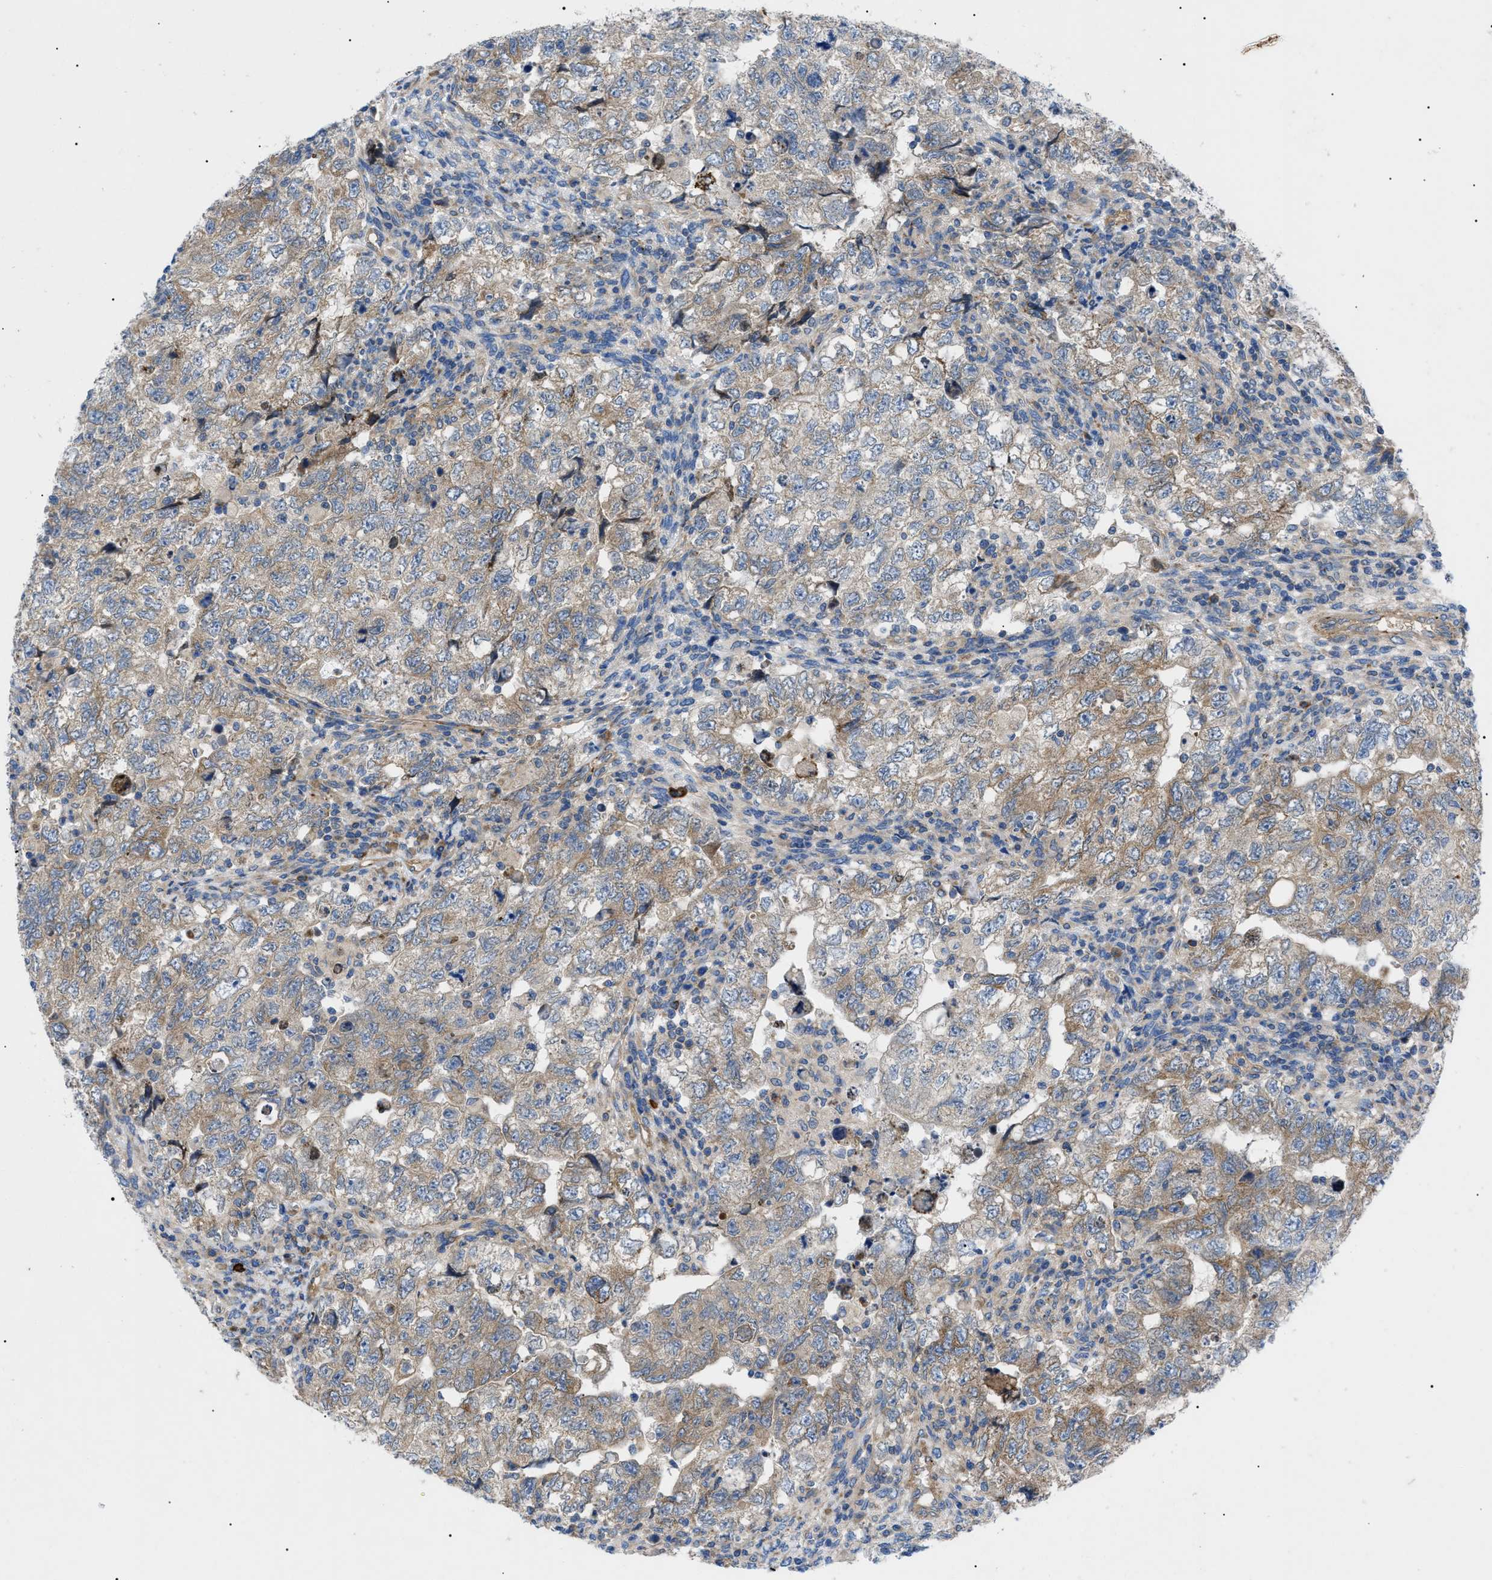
{"staining": {"intensity": "weak", "quantity": "25%-75%", "location": "cytoplasmic/membranous"}, "tissue": "testis cancer", "cell_type": "Tumor cells", "image_type": "cancer", "snomed": [{"axis": "morphology", "description": "Seminoma, NOS"}, {"axis": "topography", "description": "Testis"}], "caption": "Tumor cells show weak cytoplasmic/membranous expression in about 25%-75% of cells in testis seminoma.", "gene": "HSPB8", "patient": {"sex": "male", "age": 22}}